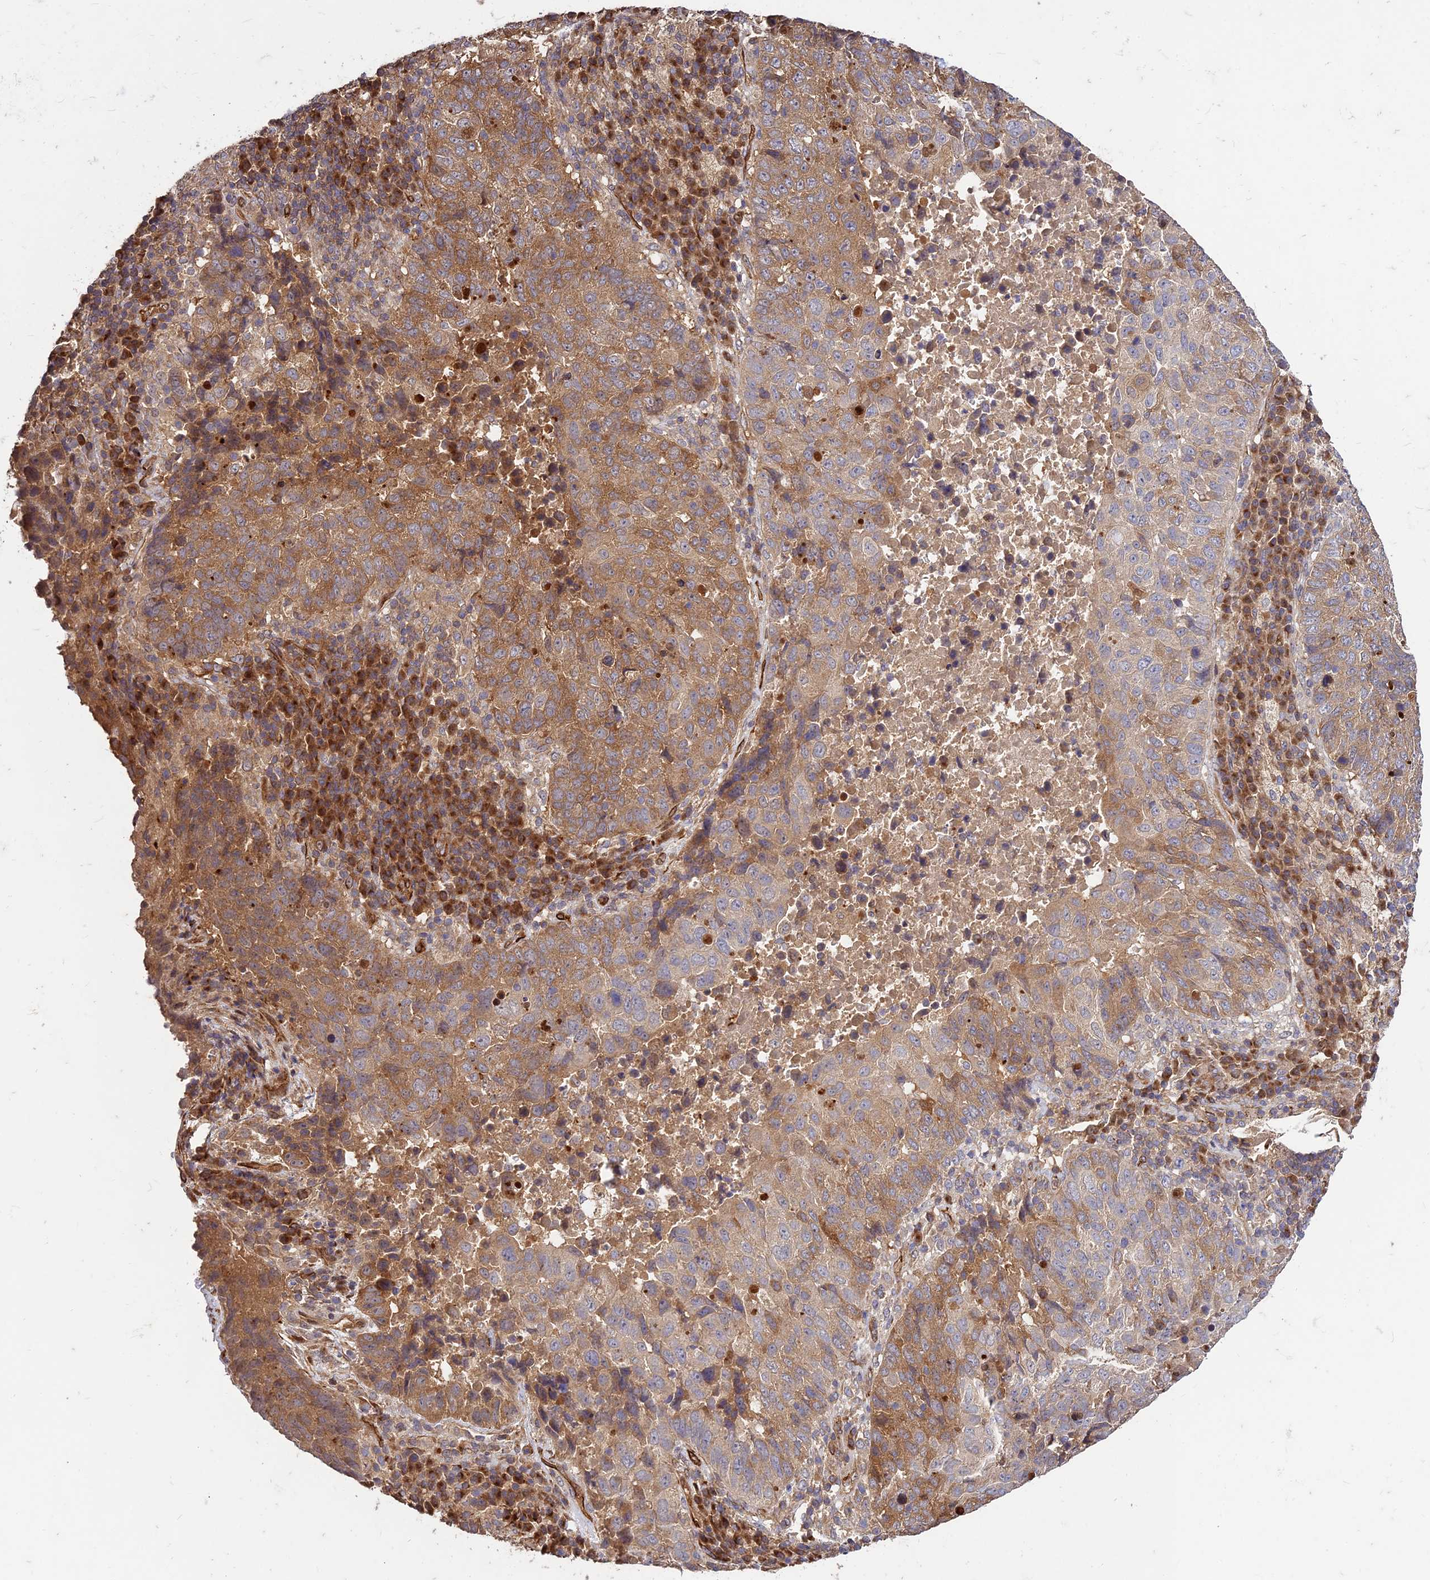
{"staining": {"intensity": "moderate", "quantity": ">75%", "location": "cytoplasmic/membranous"}, "tissue": "lung cancer", "cell_type": "Tumor cells", "image_type": "cancer", "snomed": [{"axis": "morphology", "description": "Squamous cell carcinoma, NOS"}, {"axis": "topography", "description": "Lung"}], "caption": "Lung cancer was stained to show a protein in brown. There is medium levels of moderate cytoplasmic/membranous positivity in approximately >75% of tumor cells. (Stains: DAB in brown, nuclei in blue, Microscopy: brightfield microscopy at high magnification).", "gene": "GRTP1", "patient": {"sex": "male", "age": 73}}